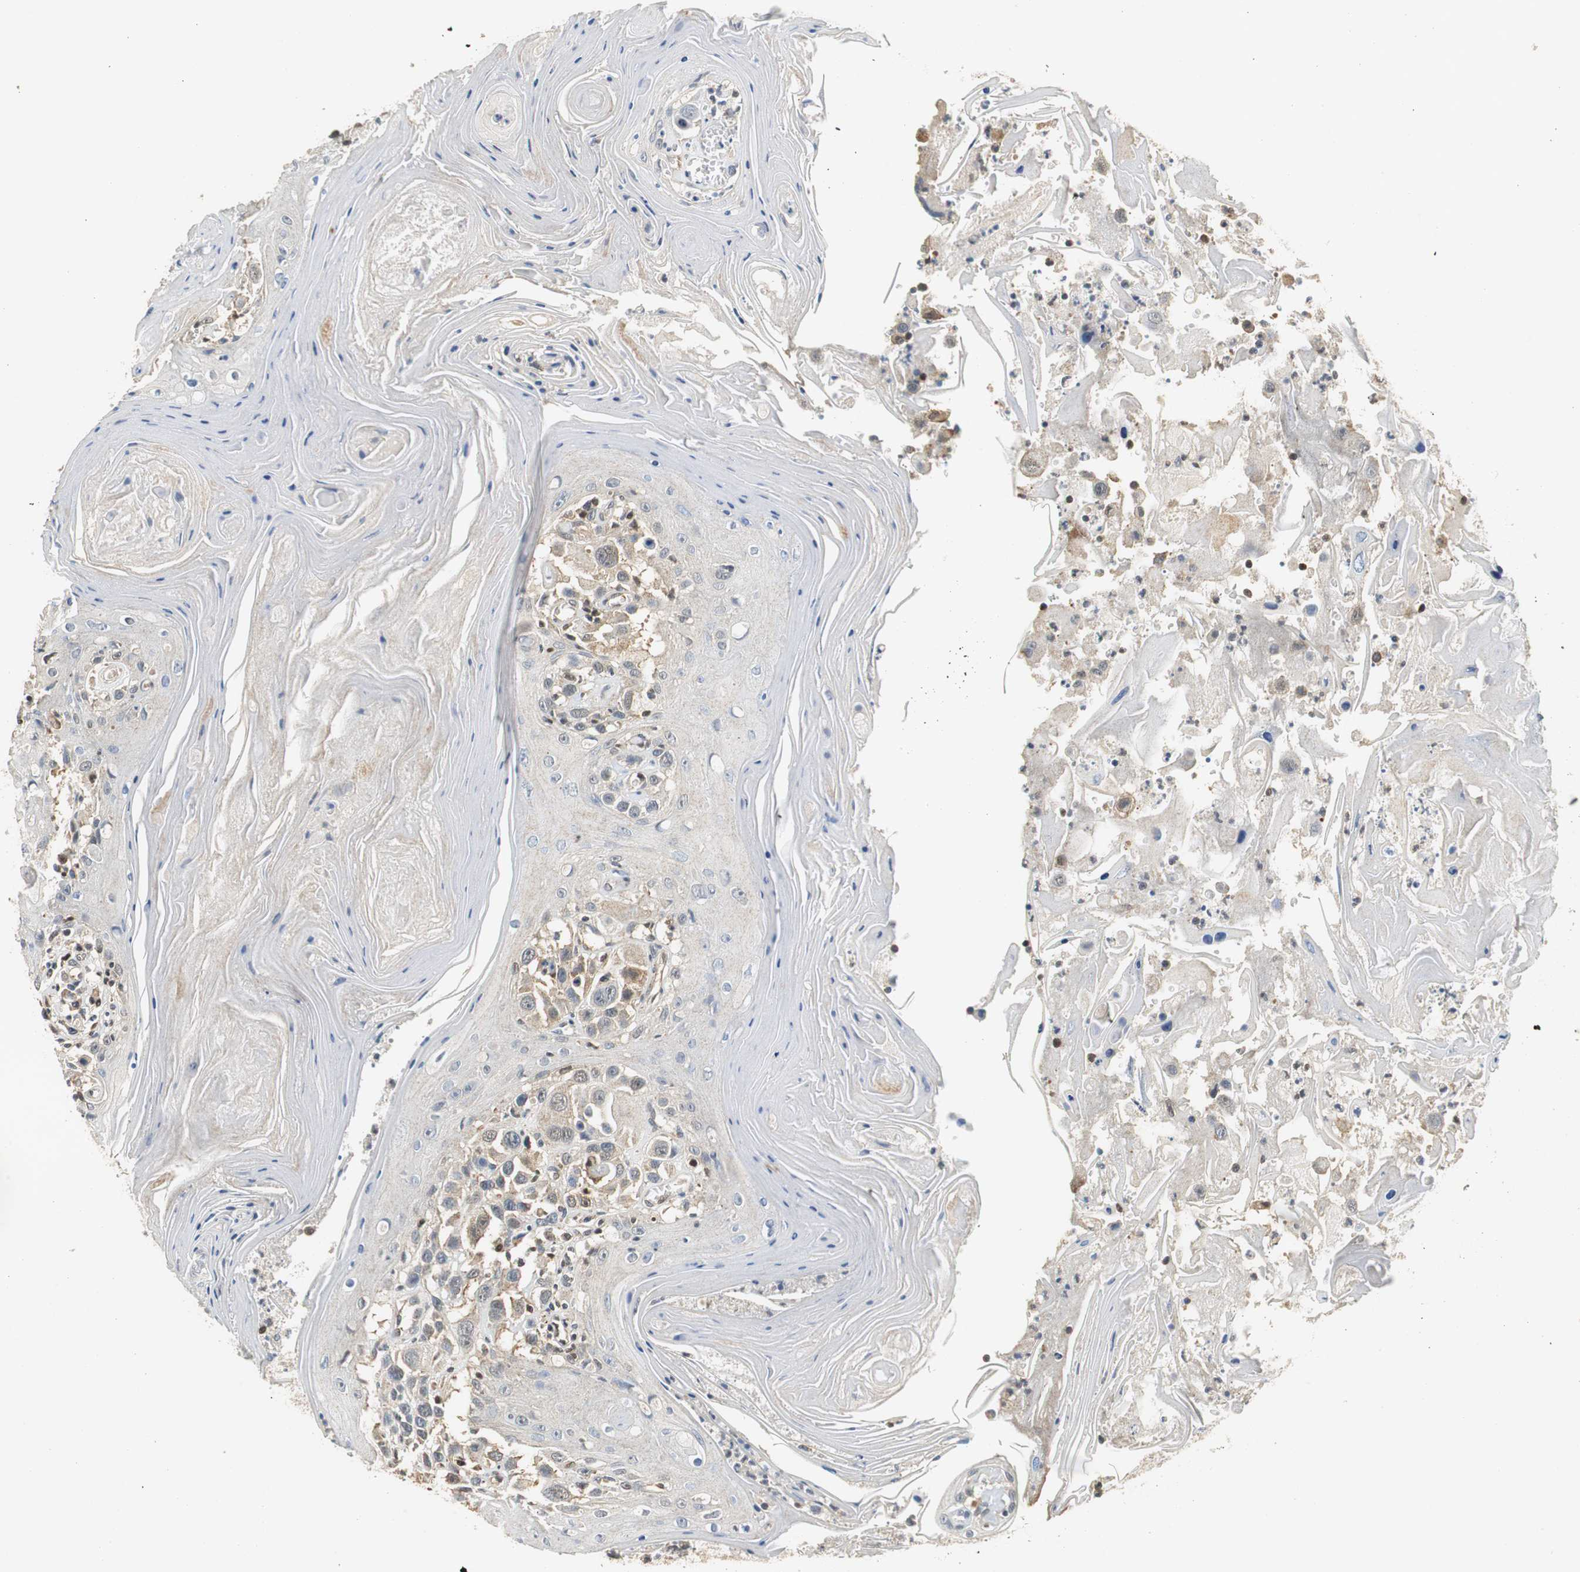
{"staining": {"intensity": "weak", "quantity": "25%-75%", "location": "cytoplasmic/membranous"}, "tissue": "head and neck cancer", "cell_type": "Tumor cells", "image_type": "cancer", "snomed": [{"axis": "morphology", "description": "Squamous cell carcinoma, NOS"}, {"axis": "topography", "description": "Oral tissue"}, {"axis": "topography", "description": "Head-Neck"}], "caption": "Immunohistochemistry (DAB) staining of head and neck cancer exhibits weak cytoplasmic/membranous protein expression in approximately 25%-75% of tumor cells. The protein of interest is stained brown, and the nuclei are stained in blue (DAB IHC with brightfield microscopy, high magnification).", "gene": "GSDMD", "patient": {"sex": "female", "age": 76}}